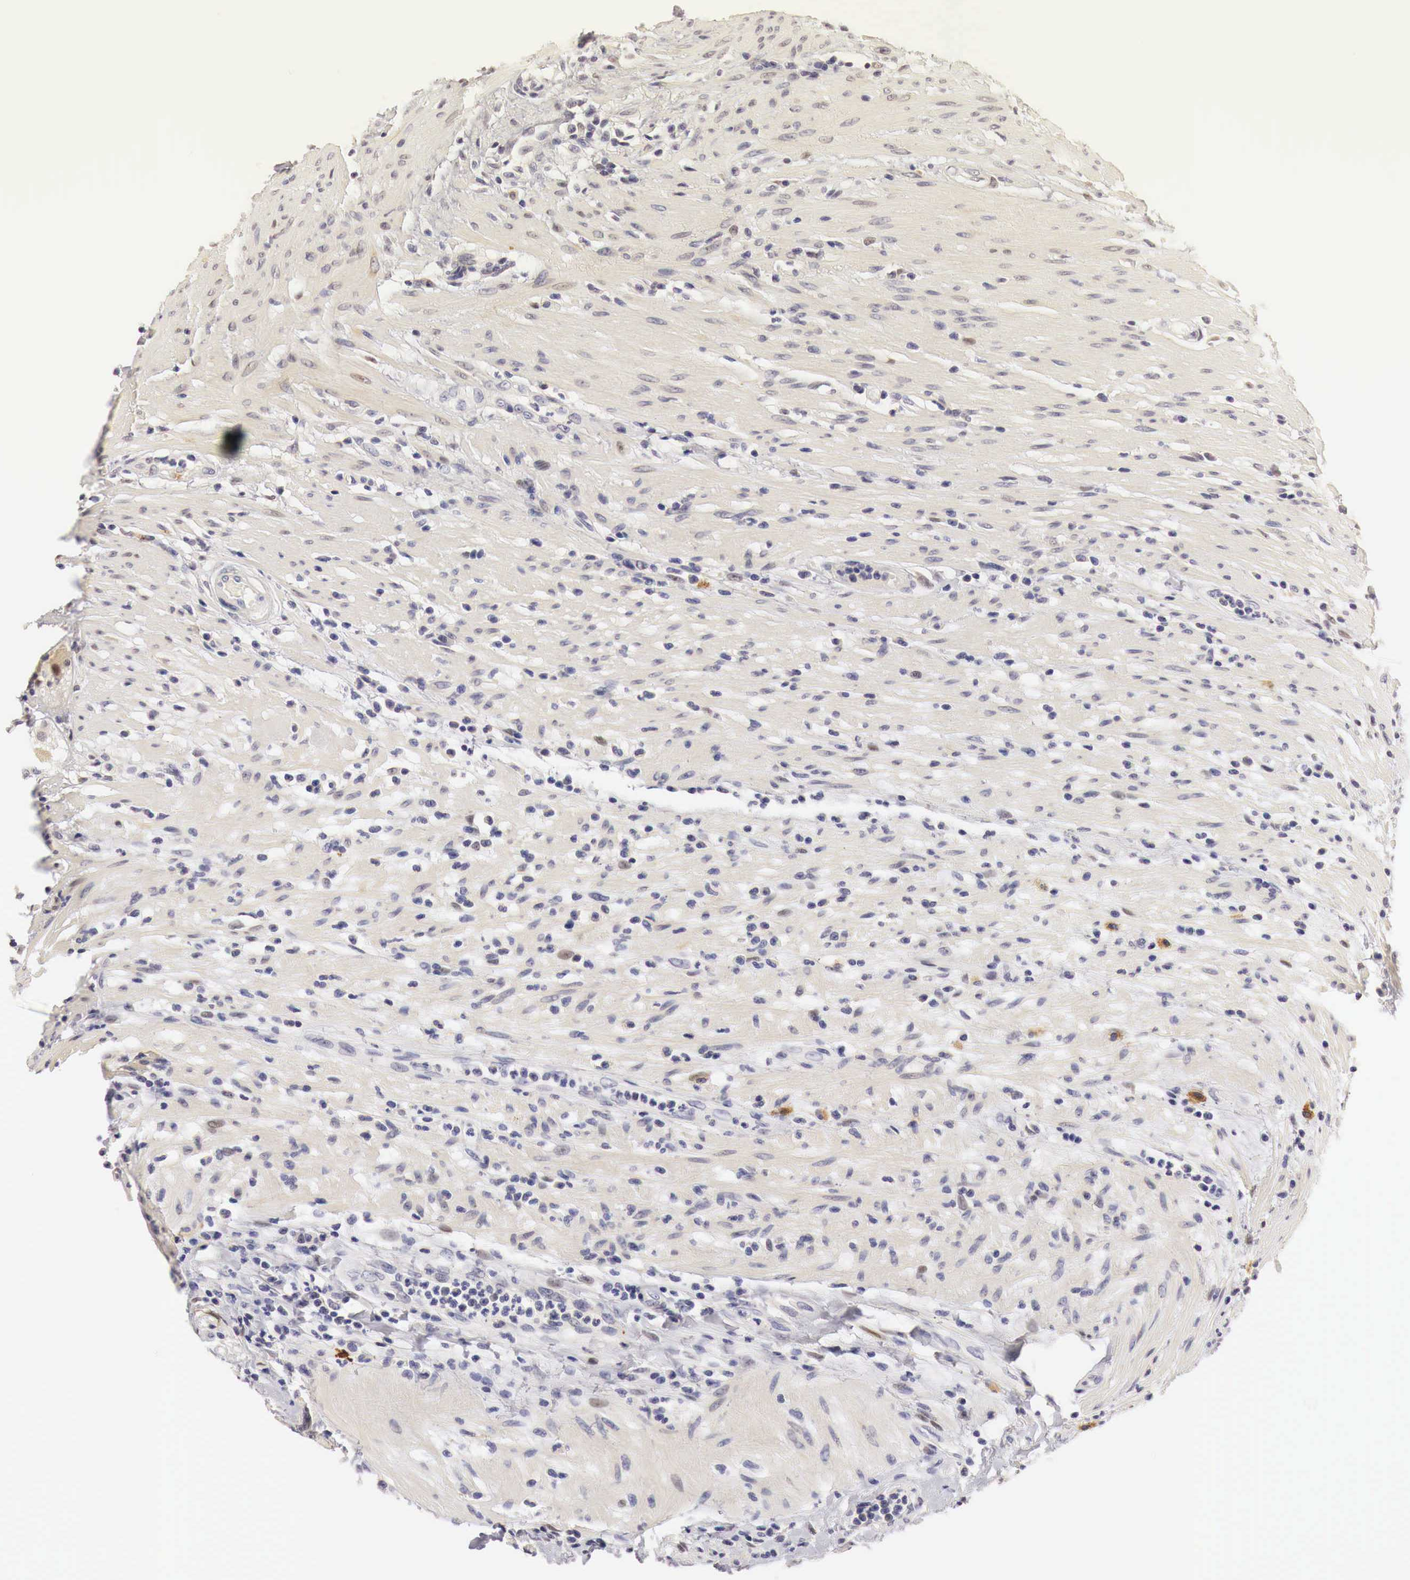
{"staining": {"intensity": "weak", "quantity": "<25%", "location": "cytoplasmic/membranous"}, "tissue": "colorectal cancer", "cell_type": "Tumor cells", "image_type": "cancer", "snomed": [{"axis": "morphology", "description": "Adenocarcinoma, NOS"}, {"axis": "topography", "description": "Colon"}], "caption": "This is a image of immunohistochemistry (IHC) staining of colorectal cancer (adenocarcinoma), which shows no expression in tumor cells. Brightfield microscopy of immunohistochemistry (IHC) stained with DAB (brown) and hematoxylin (blue), captured at high magnification.", "gene": "CASP3", "patient": {"sex": "female", "age": 70}}